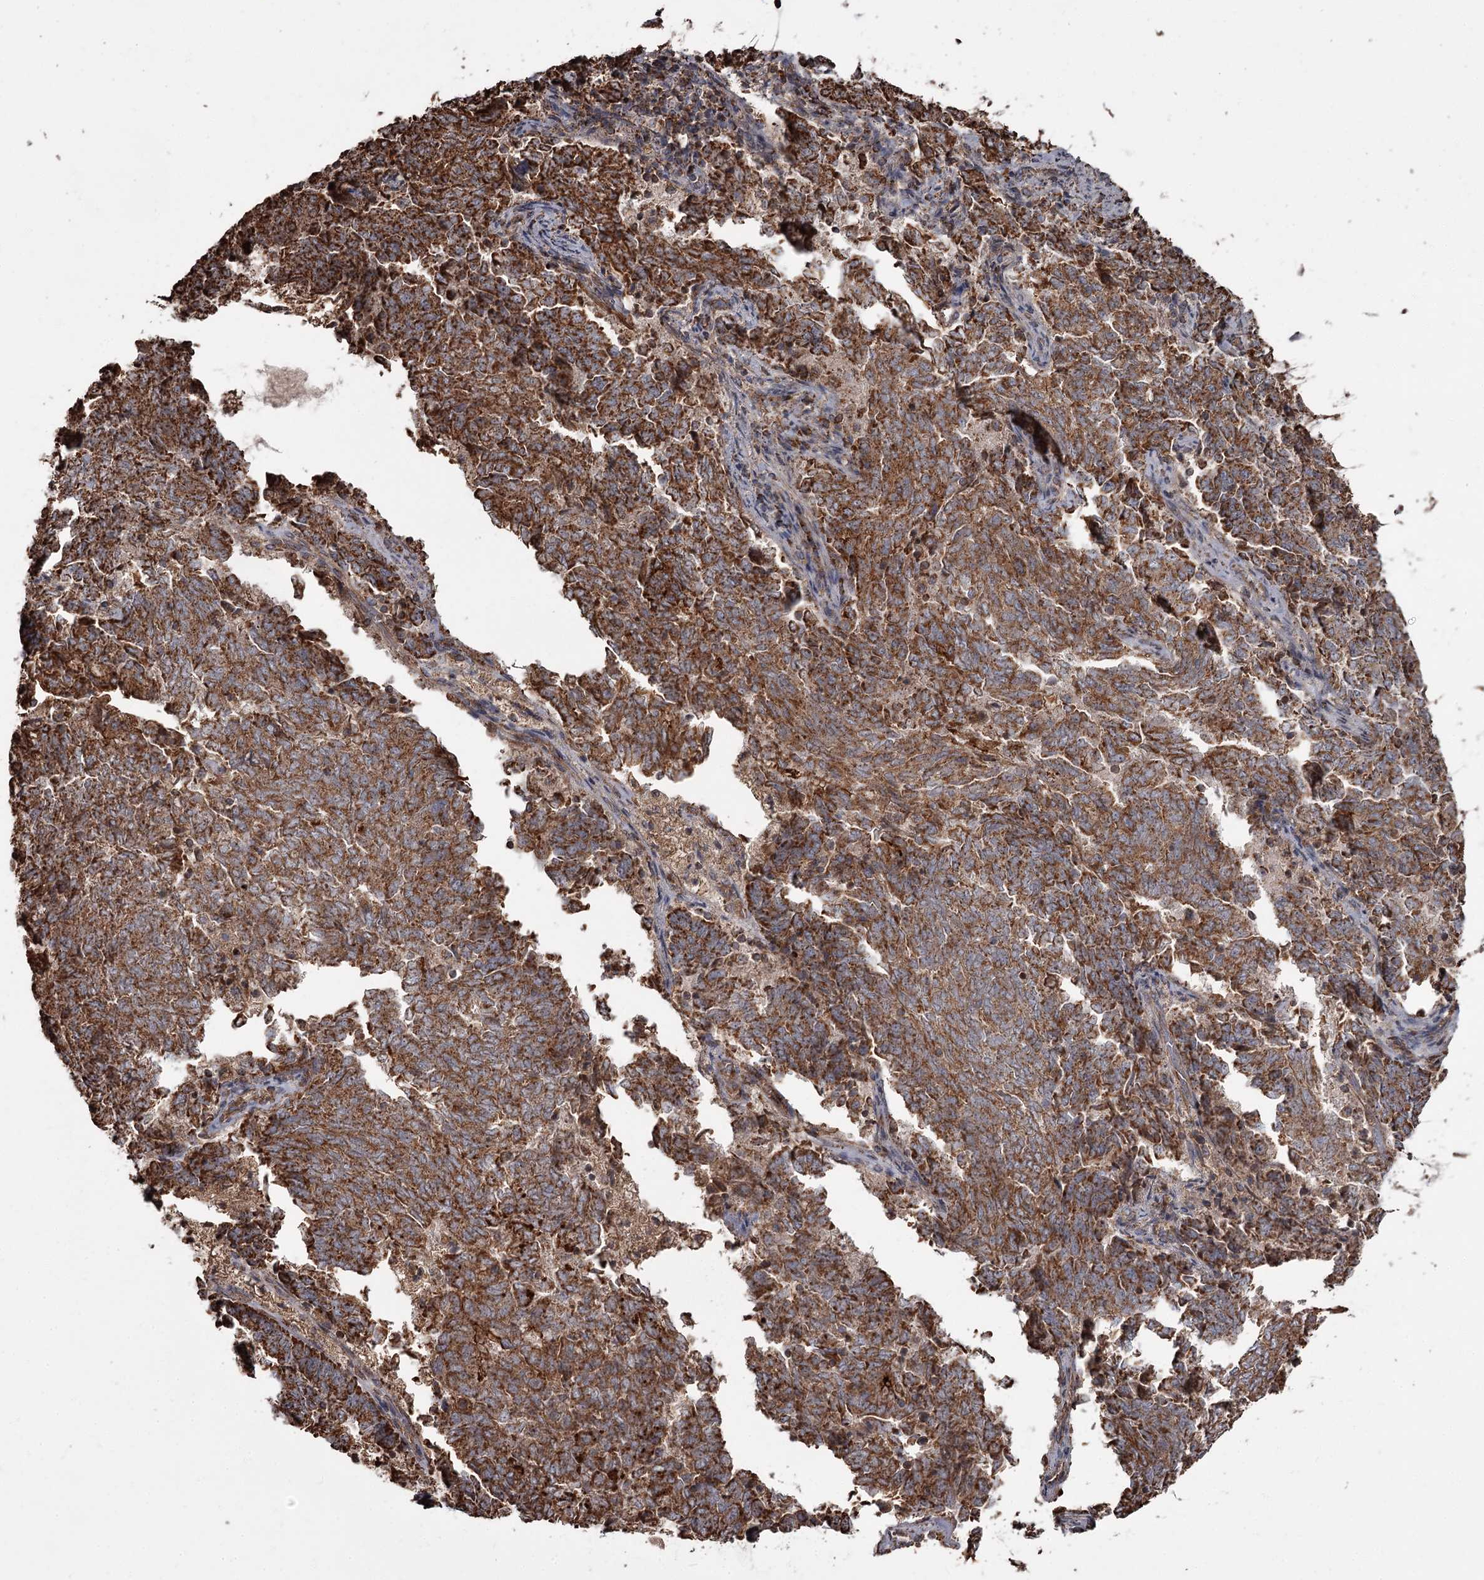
{"staining": {"intensity": "strong", "quantity": ">75%", "location": "cytoplasmic/membranous"}, "tissue": "endometrial cancer", "cell_type": "Tumor cells", "image_type": "cancer", "snomed": [{"axis": "morphology", "description": "Adenocarcinoma, NOS"}, {"axis": "topography", "description": "Endometrium"}], "caption": "DAB (3,3'-diaminobenzidine) immunohistochemical staining of endometrial cancer shows strong cytoplasmic/membranous protein expression in about >75% of tumor cells.", "gene": "THAP9", "patient": {"sex": "female", "age": 80}}